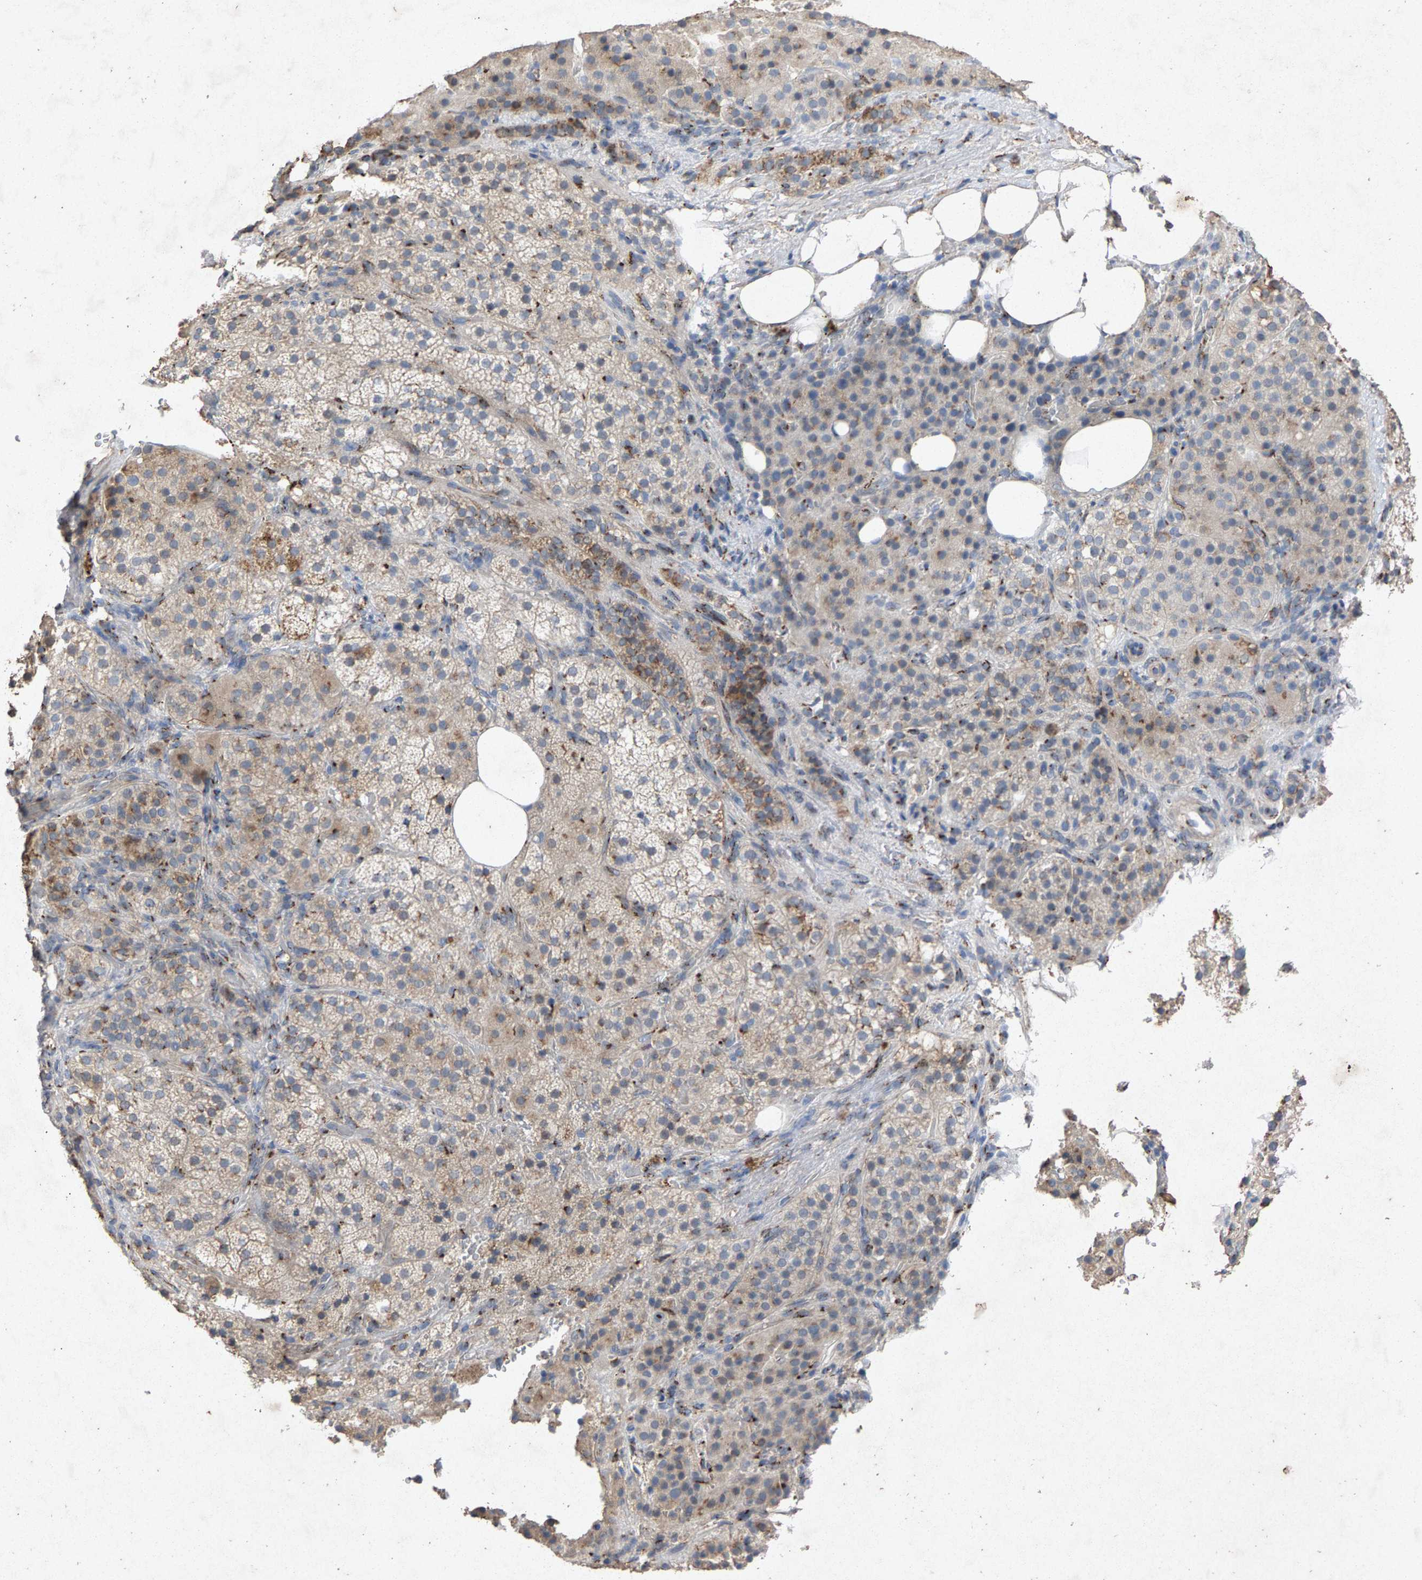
{"staining": {"intensity": "moderate", "quantity": "<25%", "location": "cytoplasmic/membranous"}, "tissue": "adrenal gland", "cell_type": "Glandular cells", "image_type": "normal", "snomed": [{"axis": "morphology", "description": "Normal tissue, NOS"}, {"axis": "topography", "description": "Adrenal gland"}], "caption": "Immunohistochemistry staining of benign adrenal gland, which exhibits low levels of moderate cytoplasmic/membranous positivity in approximately <25% of glandular cells indicating moderate cytoplasmic/membranous protein staining. The staining was performed using DAB (brown) for protein detection and nuclei were counterstained in hematoxylin (blue).", "gene": "MAN2A1", "patient": {"sex": "female", "age": 59}}